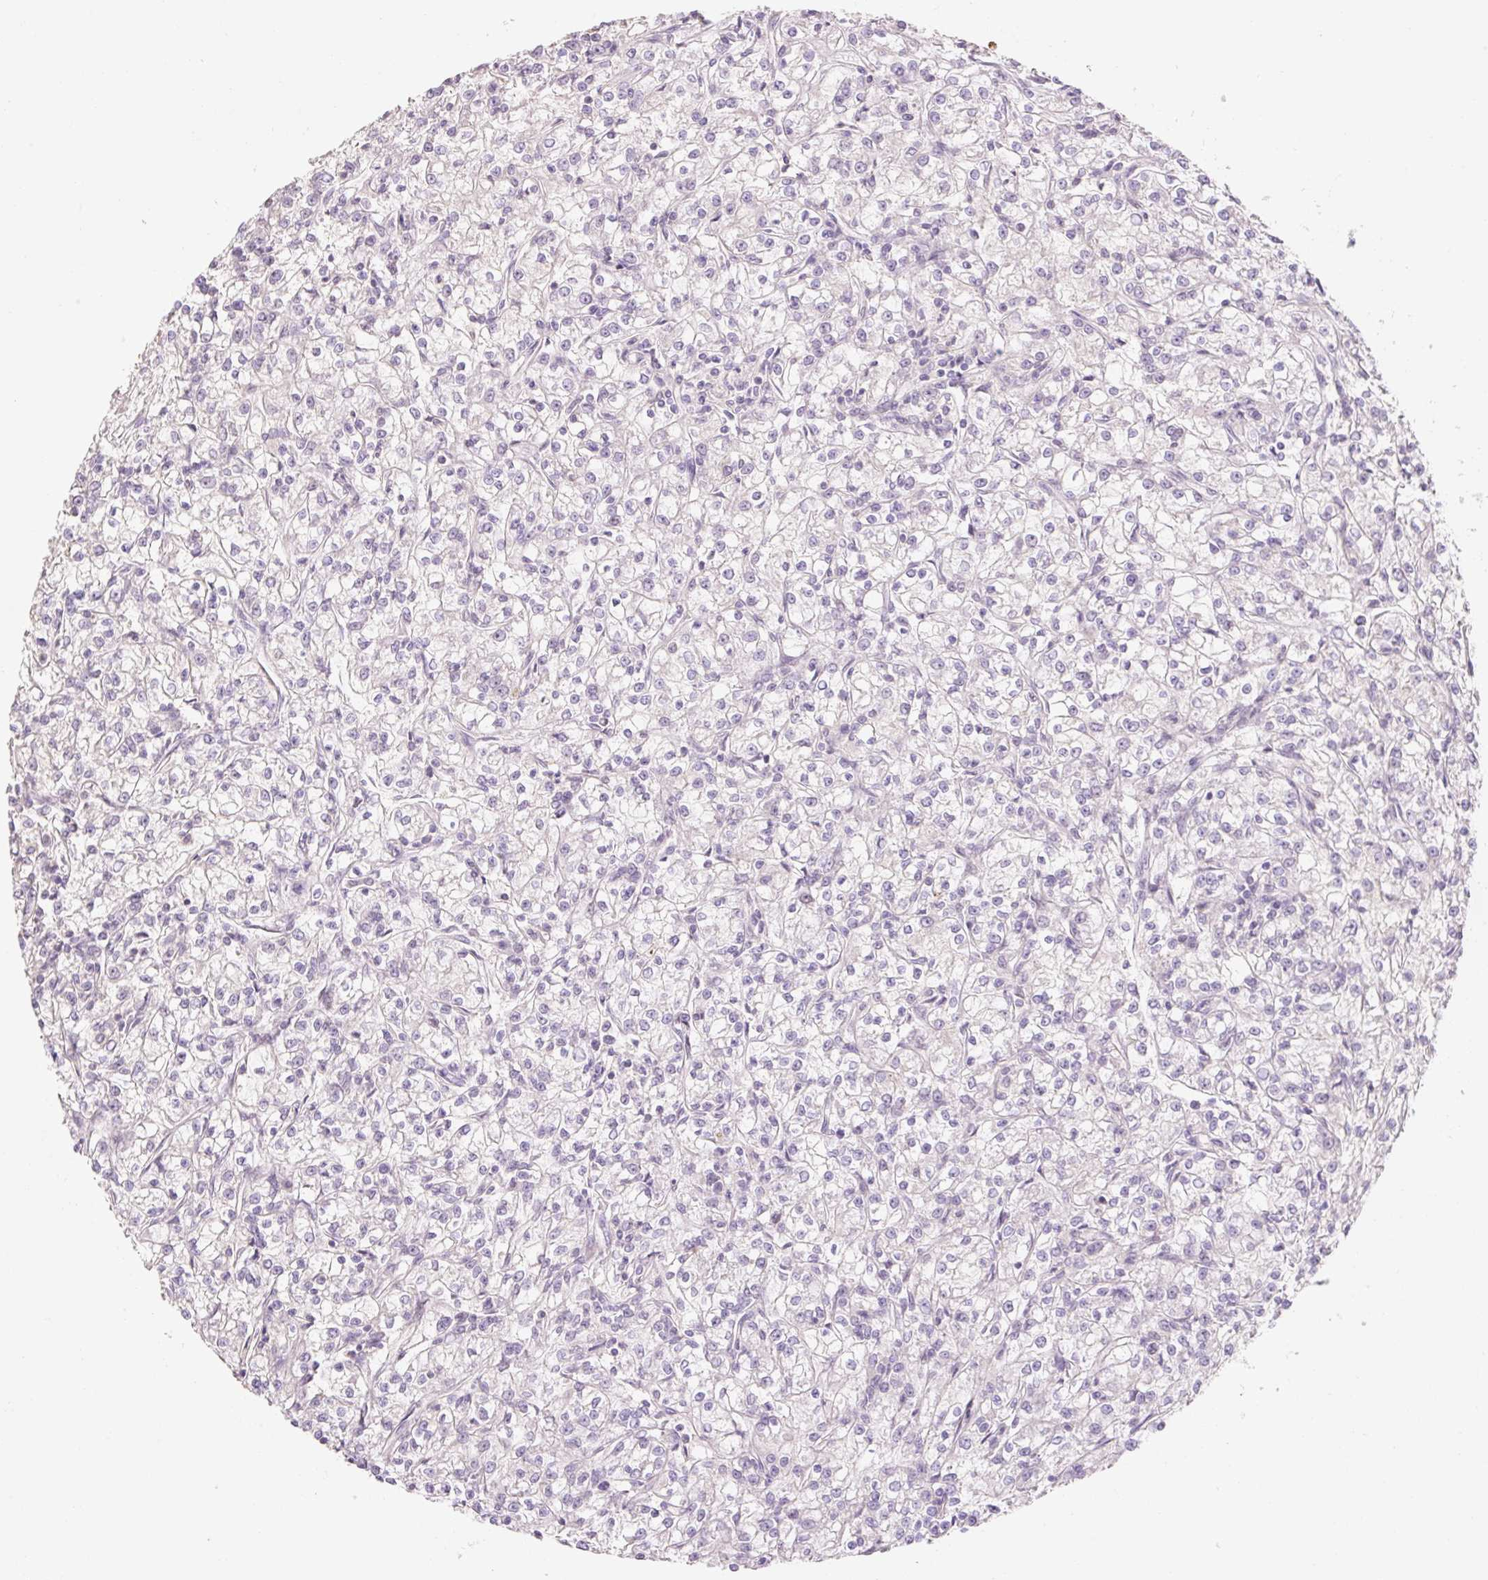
{"staining": {"intensity": "negative", "quantity": "none", "location": "none"}, "tissue": "renal cancer", "cell_type": "Tumor cells", "image_type": "cancer", "snomed": [{"axis": "morphology", "description": "Adenocarcinoma, NOS"}, {"axis": "topography", "description": "Kidney"}], "caption": "High power microscopy photomicrograph of an immunohistochemistry micrograph of renal cancer, revealing no significant staining in tumor cells.", "gene": "ZNF552", "patient": {"sex": "female", "age": 59}}